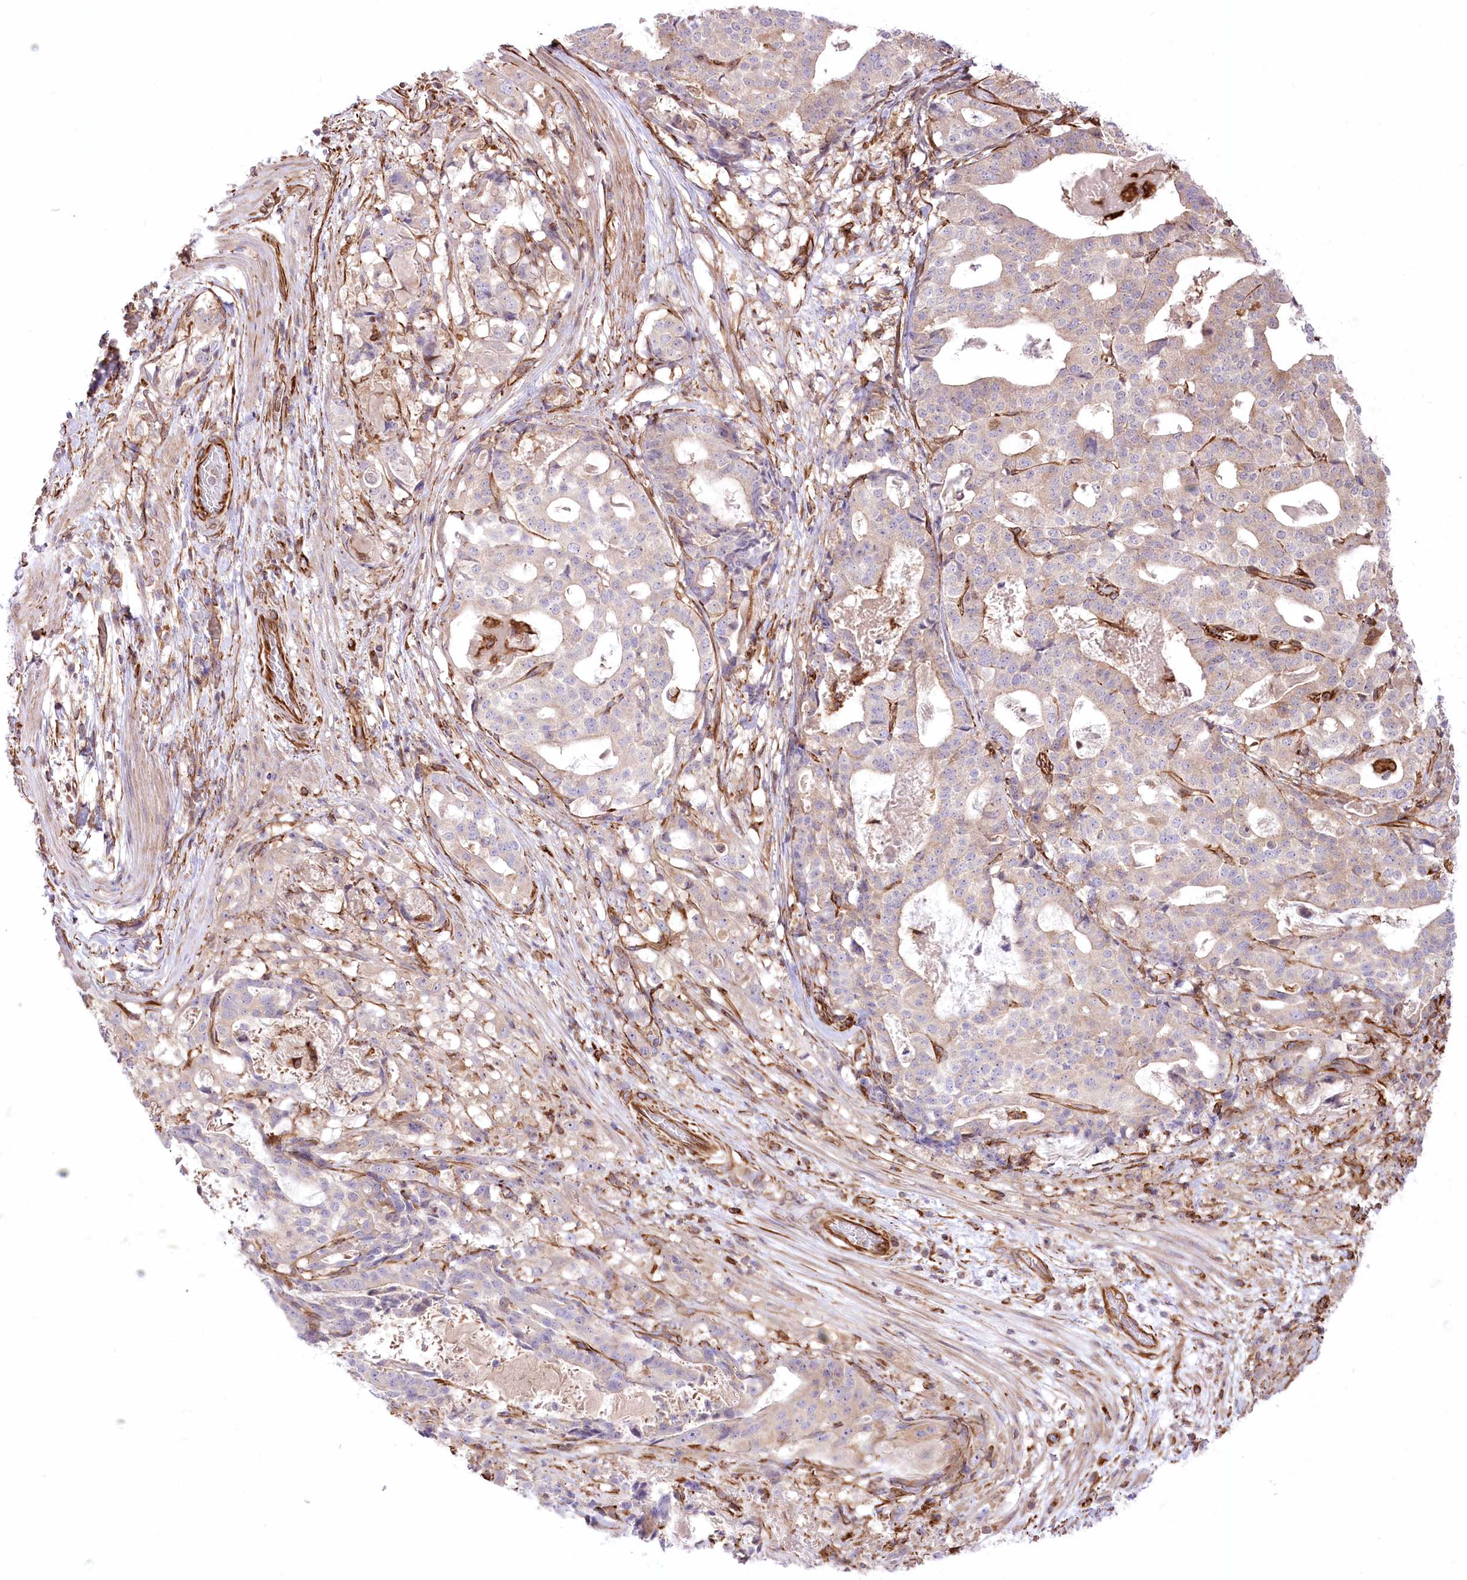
{"staining": {"intensity": "negative", "quantity": "none", "location": "none"}, "tissue": "stomach cancer", "cell_type": "Tumor cells", "image_type": "cancer", "snomed": [{"axis": "morphology", "description": "Adenocarcinoma, NOS"}, {"axis": "topography", "description": "Stomach"}], "caption": "Immunohistochemistry (IHC) of human stomach adenocarcinoma displays no expression in tumor cells. (DAB immunohistochemistry (IHC) visualized using brightfield microscopy, high magnification).", "gene": "TTC1", "patient": {"sex": "male", "age": 48}}